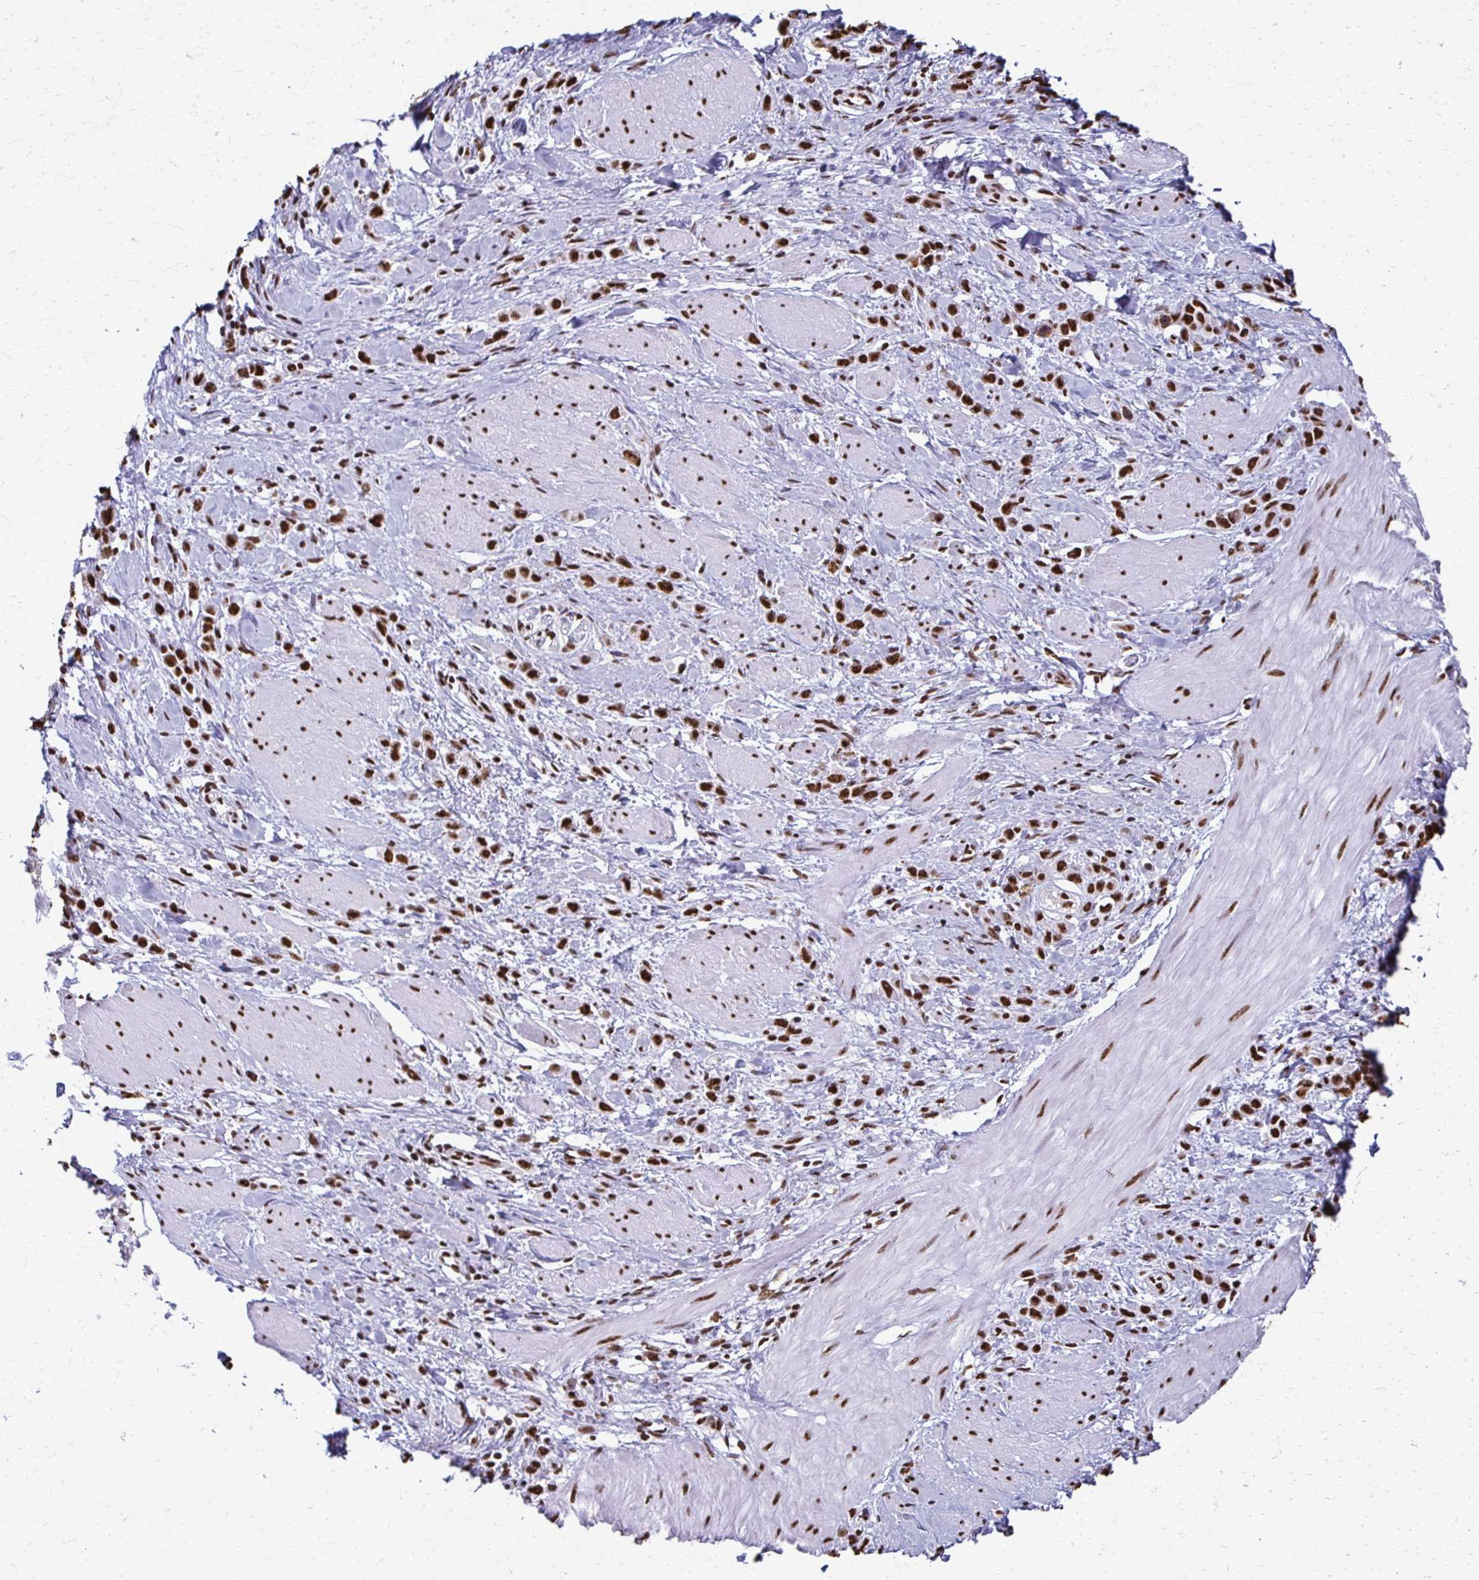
{"staining": {"intensity": "strong", "quantity": ">75%", "location": "nuclear"}, "tissue": "stomach cancer", "cell_type": "Tumor cells", "image_type": "cancer", "snomed": [{"axis": "morphology", "description": "Adenocarcinoma, NOS"}, {"axis": "topography", "description": "Stomach"}], "caption": "Adenocarcinoma (stomach) was stained to show a protein in brown. There is high levels of strong nuclear expression in about >75% of tumor cells.", "gene": "NONO", "patient": {"sex": "male", "age": 47}}